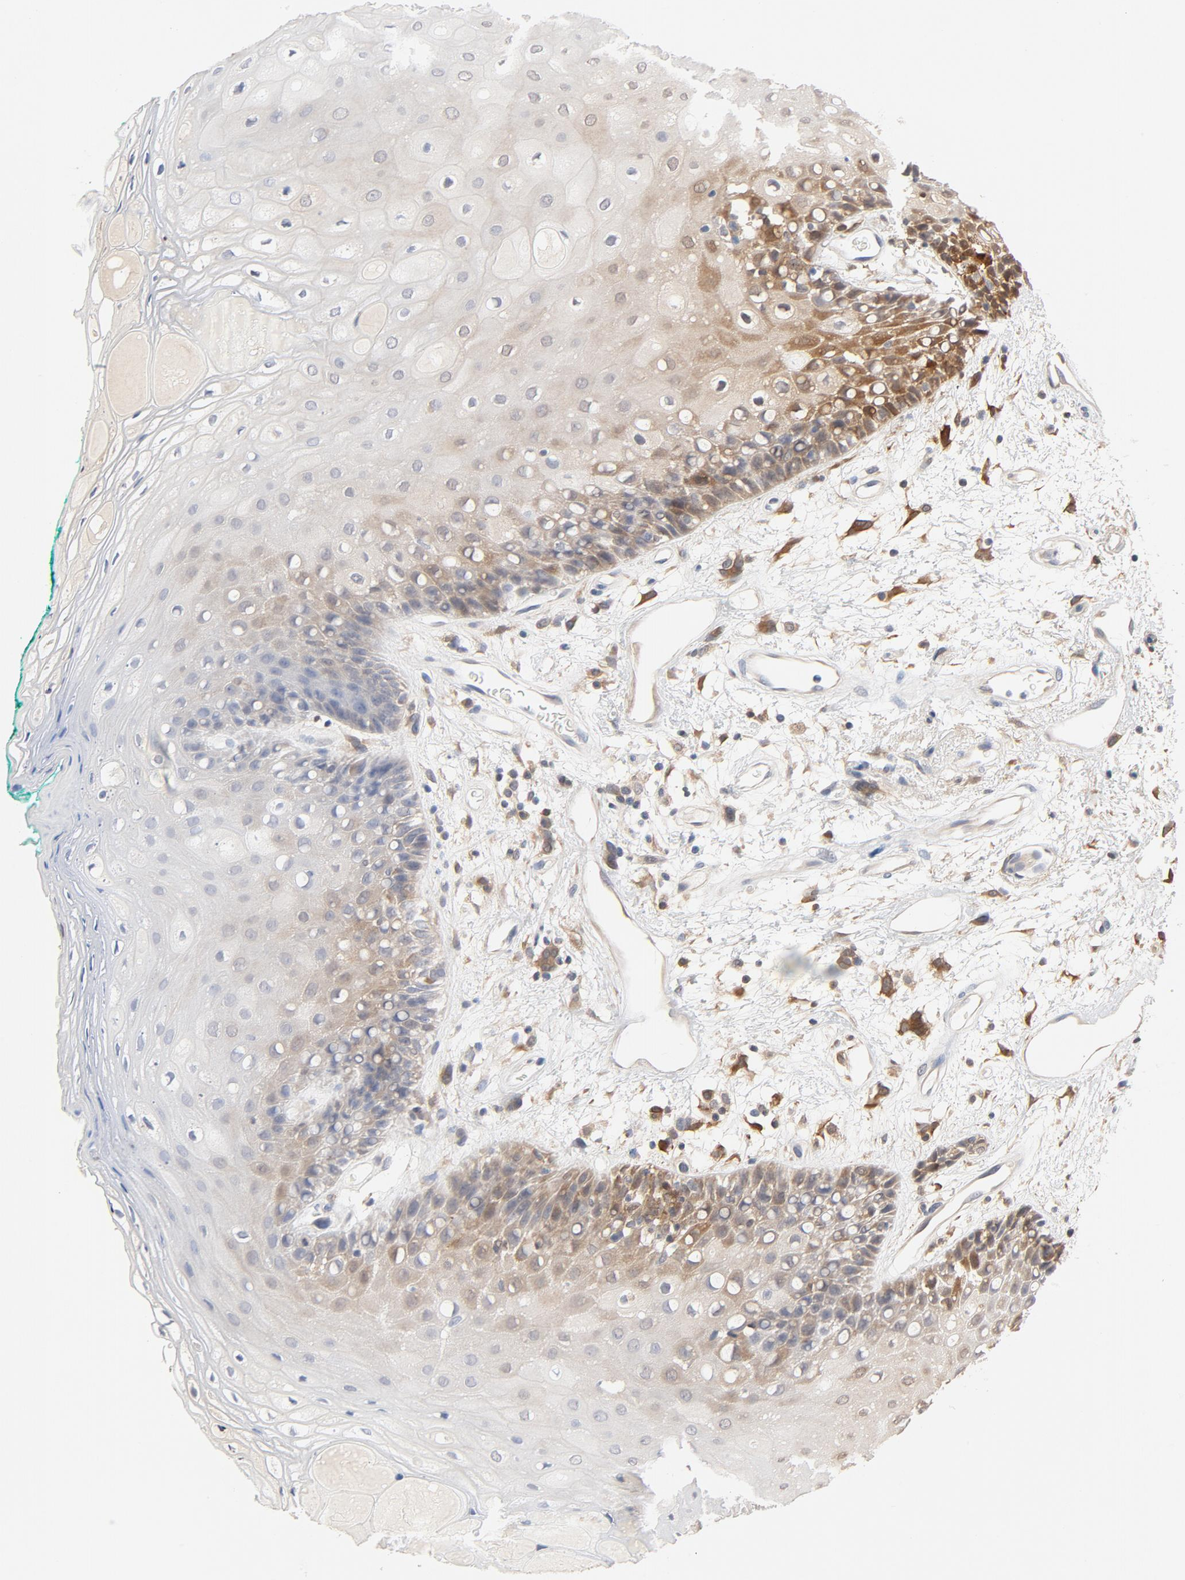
{"staining": {"intensity": "moderate", "quantity": "<25%", "location": "cytoplasmic/membranous"}, "tissue": "oral mucosa", "cell_type": "Squamous epithelial cells", "image_type": "normal", "snomed": [{"axis": "morphology", "description": "Normal tissue, NOS"}, {"axis": "morphology", "description": "Squamous cell carcinoma, NOS"}, {"axis": "topography", "description": "Skeletal muscle"}, {"axis": "topography", "description": "Oral tissue"}, {"axis": "topography", "description": "Head-Neck"}], "caption": "Oral mucosa stained with IHC reveals moderate cytoplasmic/membranous expression in approximately <25% of squamous epithelial cells.", "gene": "STAT1", "patient": {"sex": "female", "age": 84}}